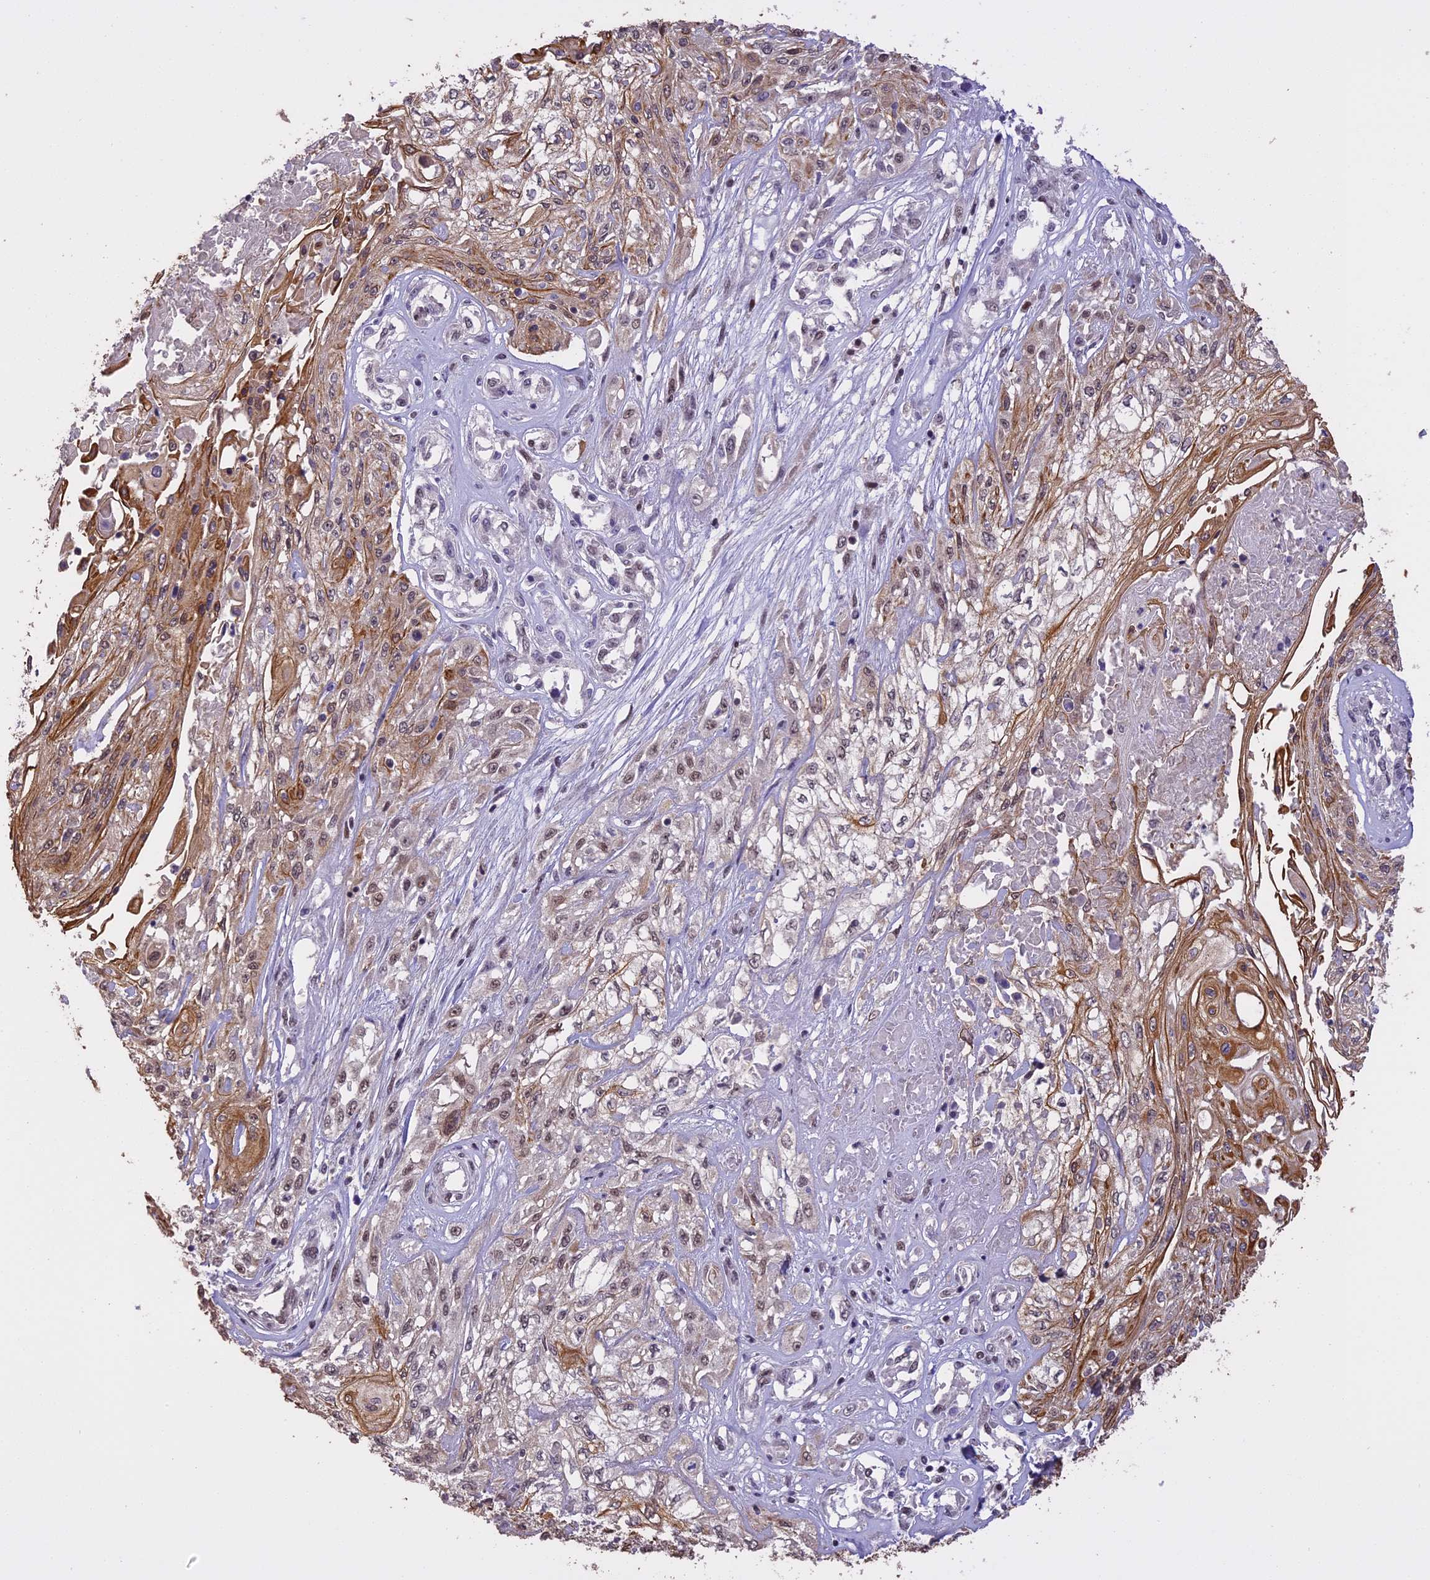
{"staining": {"intensity": "moderate", "quantity": "25%-75%", "location": "cytoplasmic/membranous,nuclear"}, "tissue": "skin cancer", "cell_type": "Tumor cells", "image_type": "cancer", "snomed": [{"axis": "morphology", "description": "Squamous cell carcinoma, NOS"}, {"axis": "morphology", "description": "Squamous cell carcinoma, metastatic, NOS"}, {"axis": "topography", "description": "Skin"}, {"axis": "topography", "description": "Lymph node"}], "caption": "IHC image of human skin cancer (metastatic squamous cell carcinoma) stained for a protein (brown), which exhibits medium levels of moderate cytoplasmic/membranous and nuclear expression in about 25%-75% of tumor cells.", "gene": "TIGD7", "patient": {"sex": "male", "age": 75}}